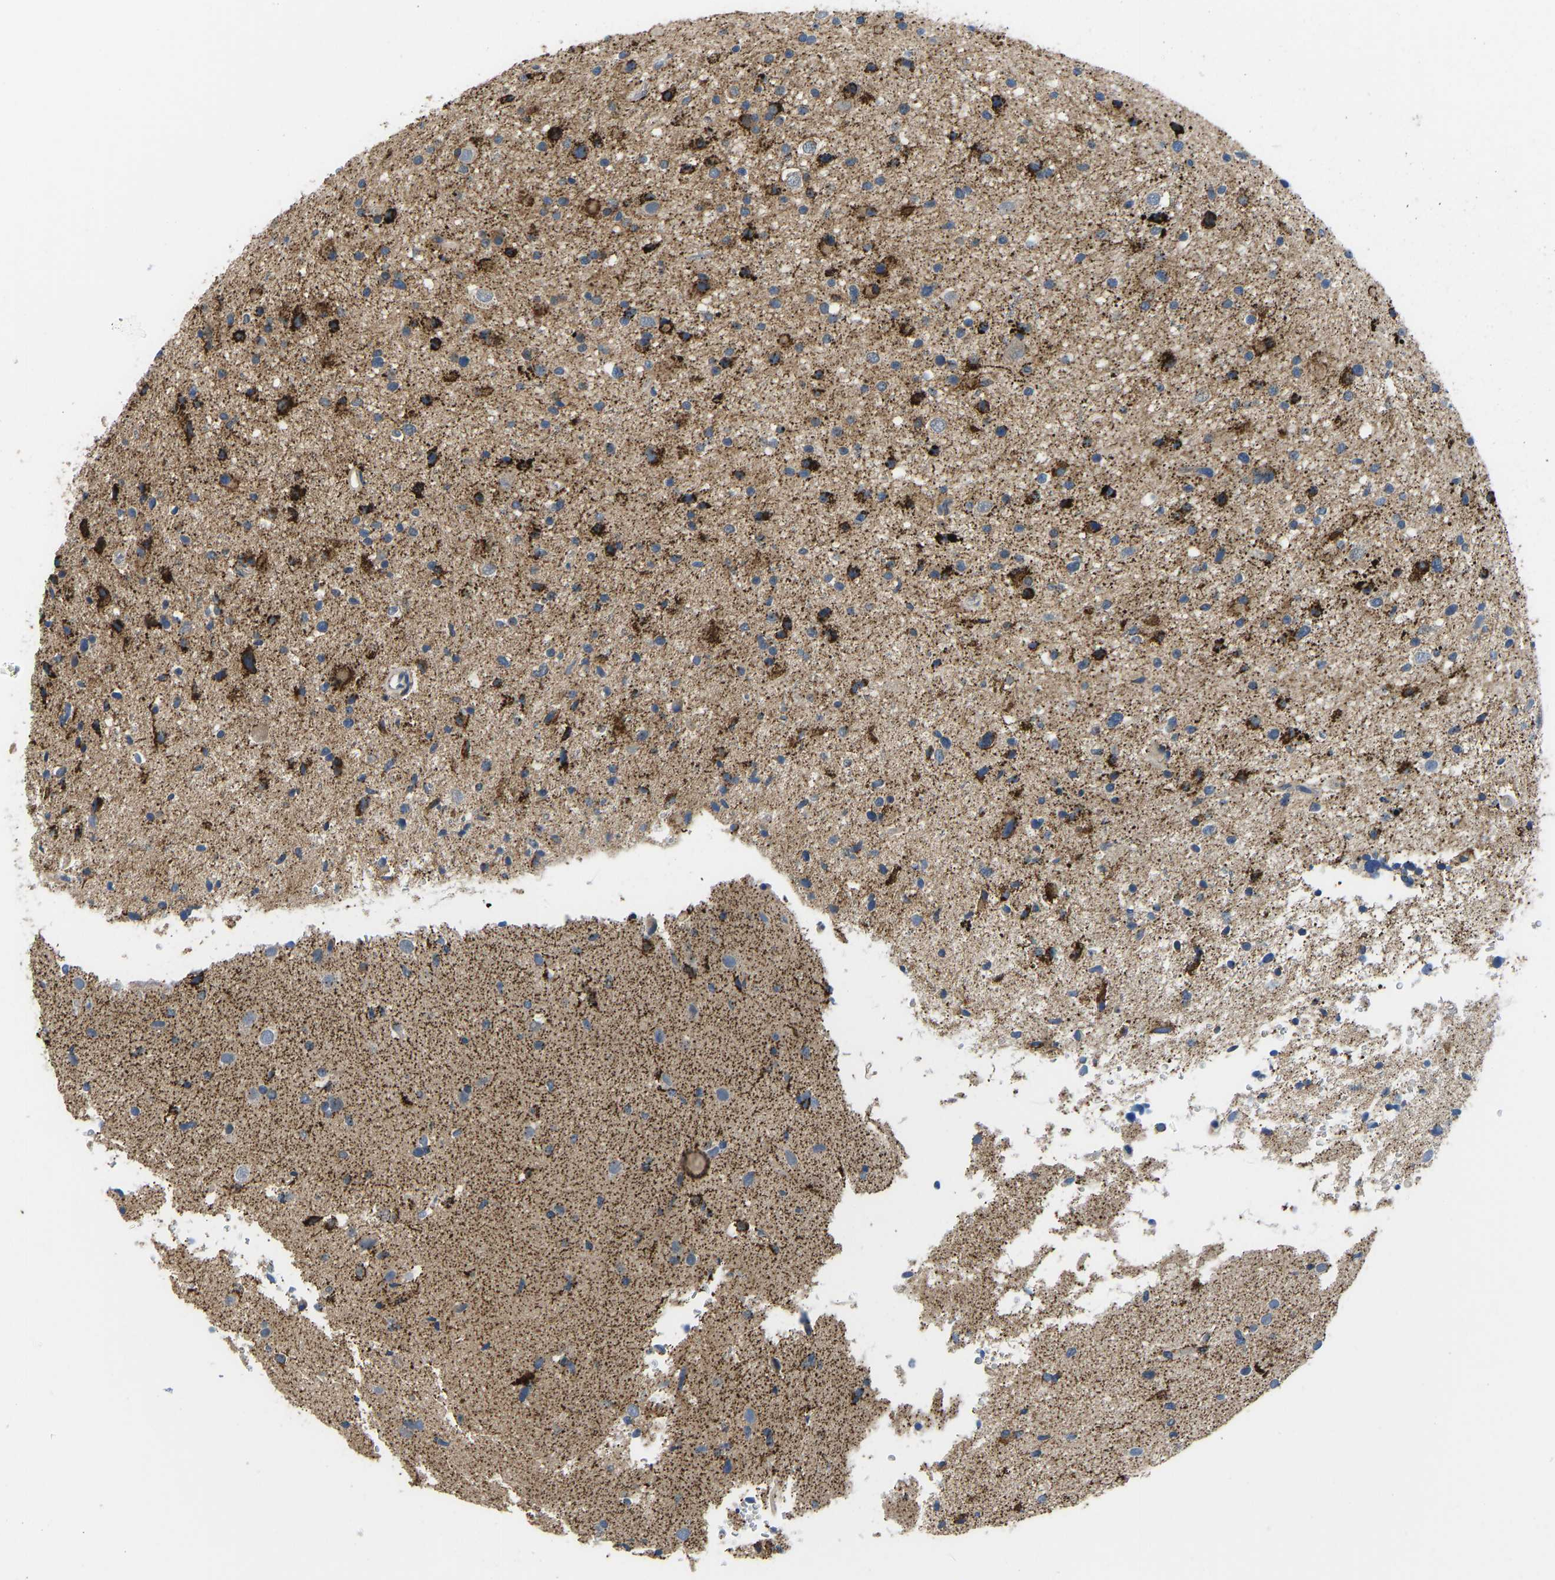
{"staining": {"intensity": "strong", "quantity": "25%-75%", "location": "cytoplasmic/membranous"}, "tissue": "glioma", "cell_type": "Tumor cells", "image_type": "cancer", "snomed": [{"axis": "morphology", "description": "Glioma, malignant, High grade"}, {"axis": "topography", "description": "Brain"}], "caption": "A histopathology image of human malignant high-grade glioma stained for a protein demonstrates strong cytoplasmic/membranous brown staining in tumor cells.", "gene": "RBP1", "patient": {"sex": "male", "age": 33}}